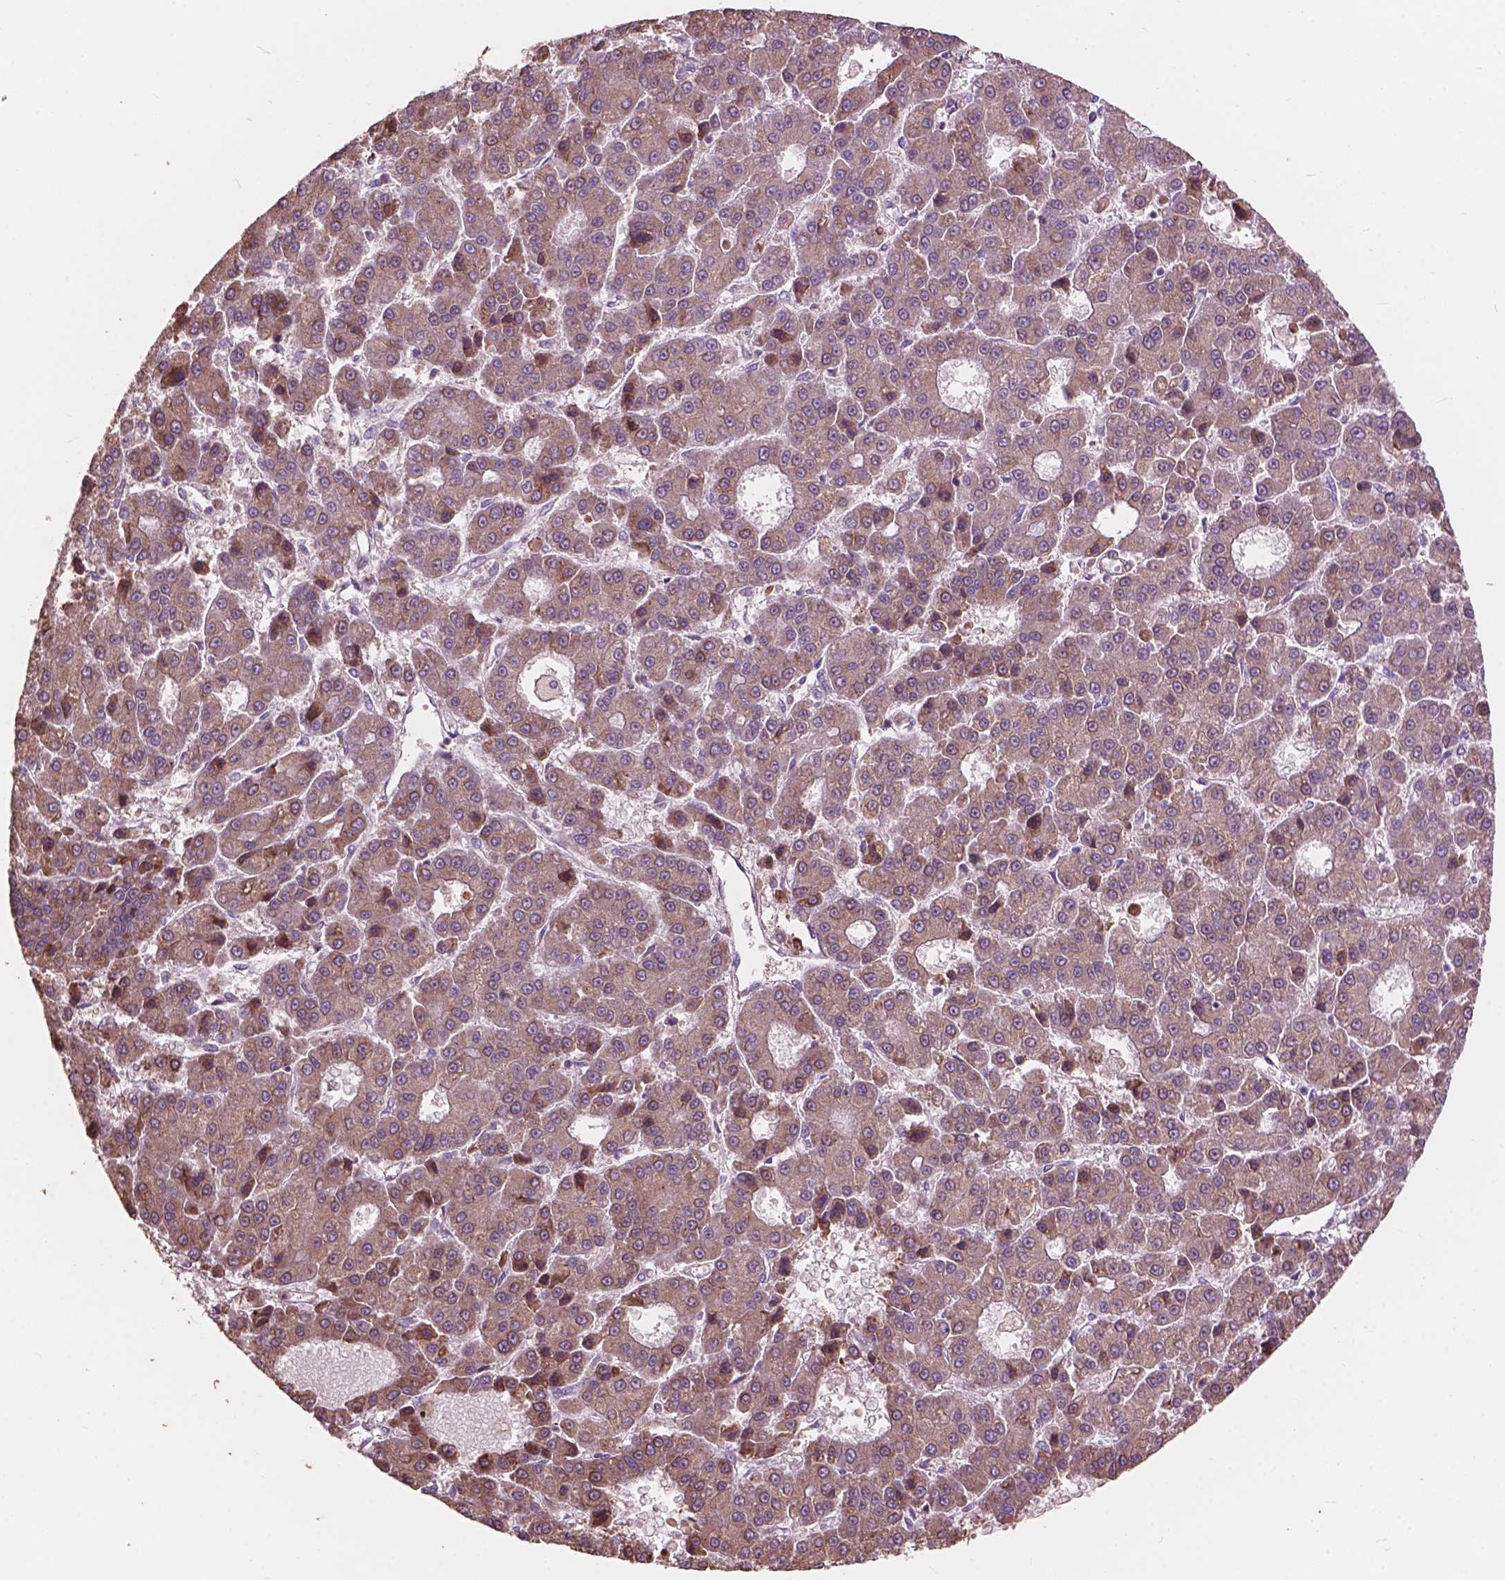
{"staining": {"intensity": "weak", "quantity": ">75%", "location": "cytoplasmic/membranous"}, "tissue": "liver cancer", "cell_type": "Tumor cells", "image_type": "cancer", "snomed": [{"axis": "morphology", "description": "Carcinoma, Hepatocellular, NOS"}, {"axis": "topography", "description": "Liver"}], "caption": "Tumor cells show low levels of weak cytoplasmic/membranous staining in approximately >75% of cells in human liver hepatocellular carcinoma.", "gene": "FNIP1", "patient": {"sex": "male", "age": 70}}